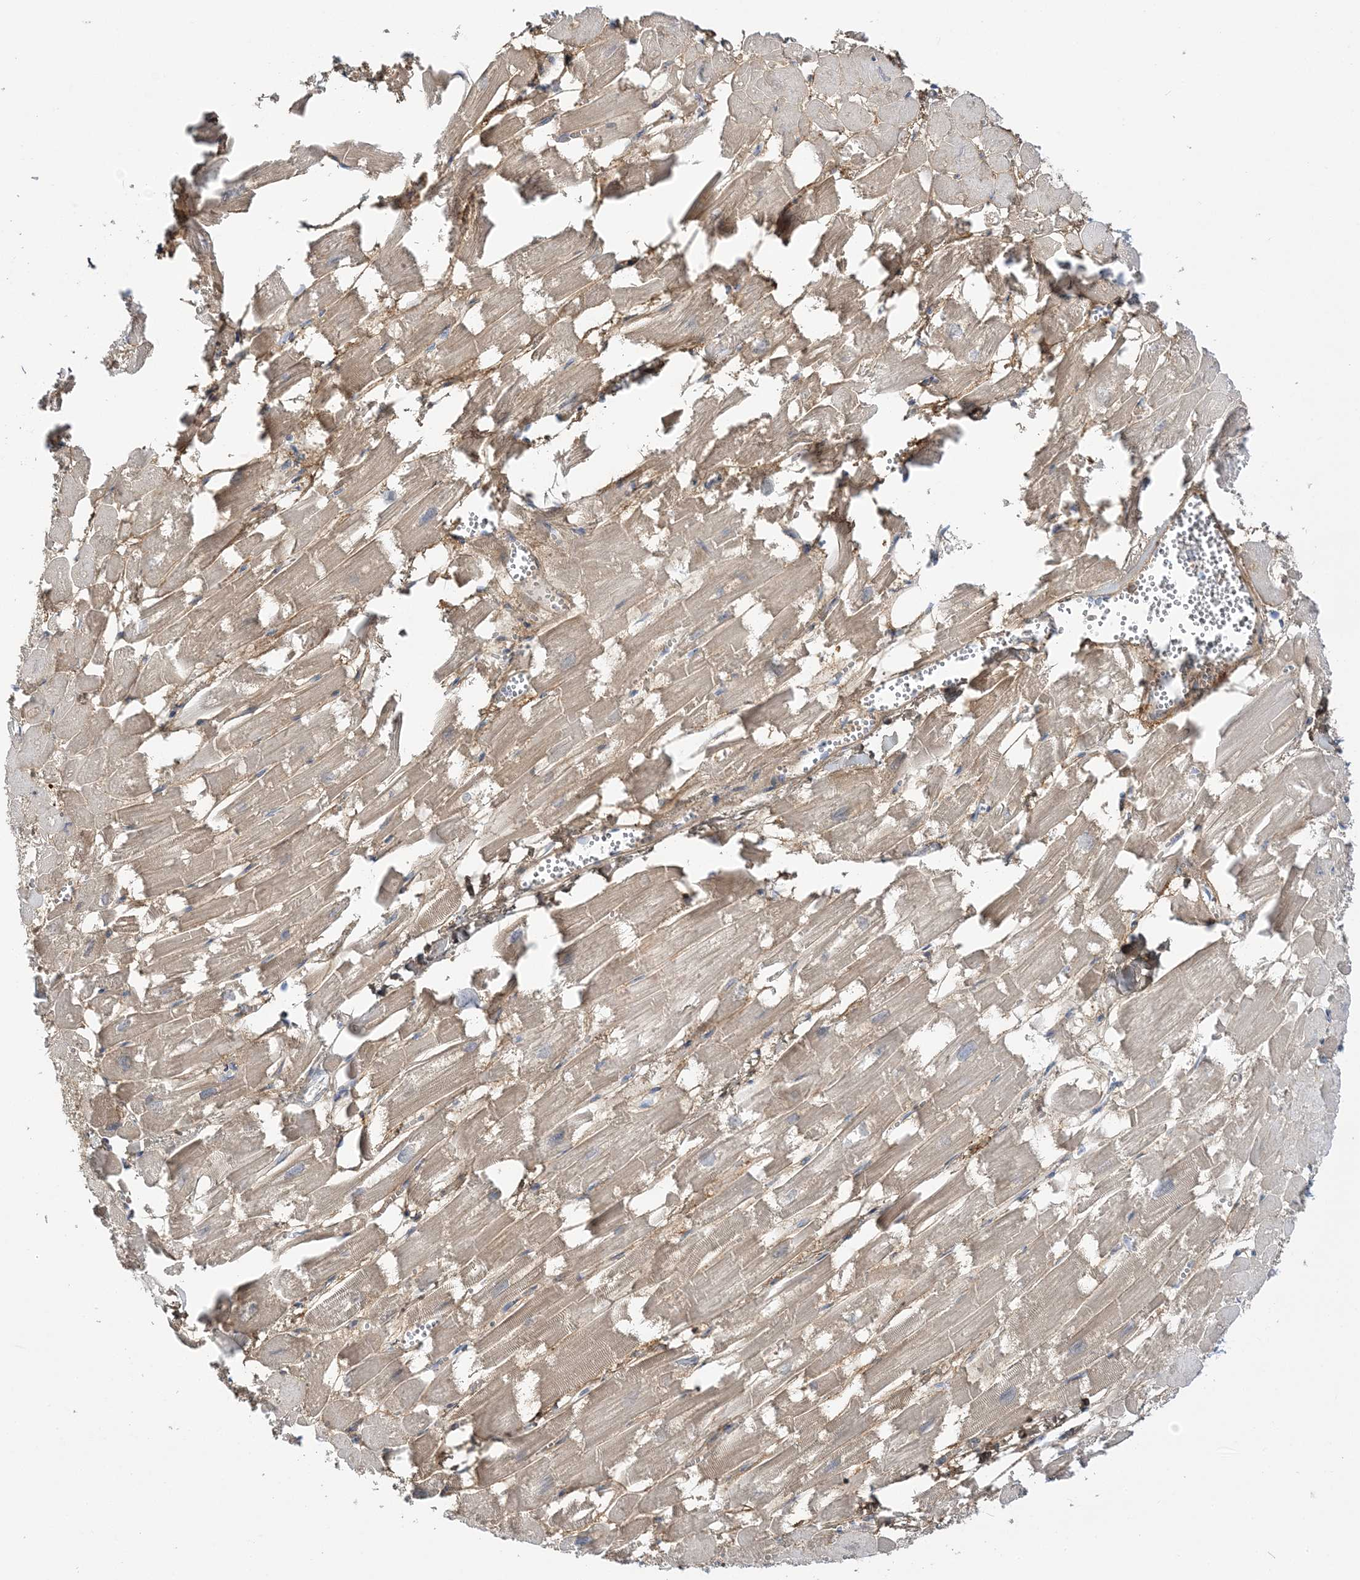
{"staining": {"intensity": "weak", "quantity": ">75%", "location": "cytoplasmic/membranous"}, "tissue": "heart muscle", "cell_type": "Cardiomyocytes", "image_type": "normal", "snomed": [{"axis": "morphology", "description": "Normal tissue, NOS"}, {"axis": "topography", "description": "Heart"}], "caption": "Immunohistochemical staining of benign heart muscle demonstrates low levels of weak cytoplasmic/membranous staining in about >75% of cardiomyocytes. (DAB (3,3'-diaminobenzidine) = brown stain, brightfield microscopy at high magnification).", "gene": "THADA", "patient": {"sex": "male", "age": 54}}